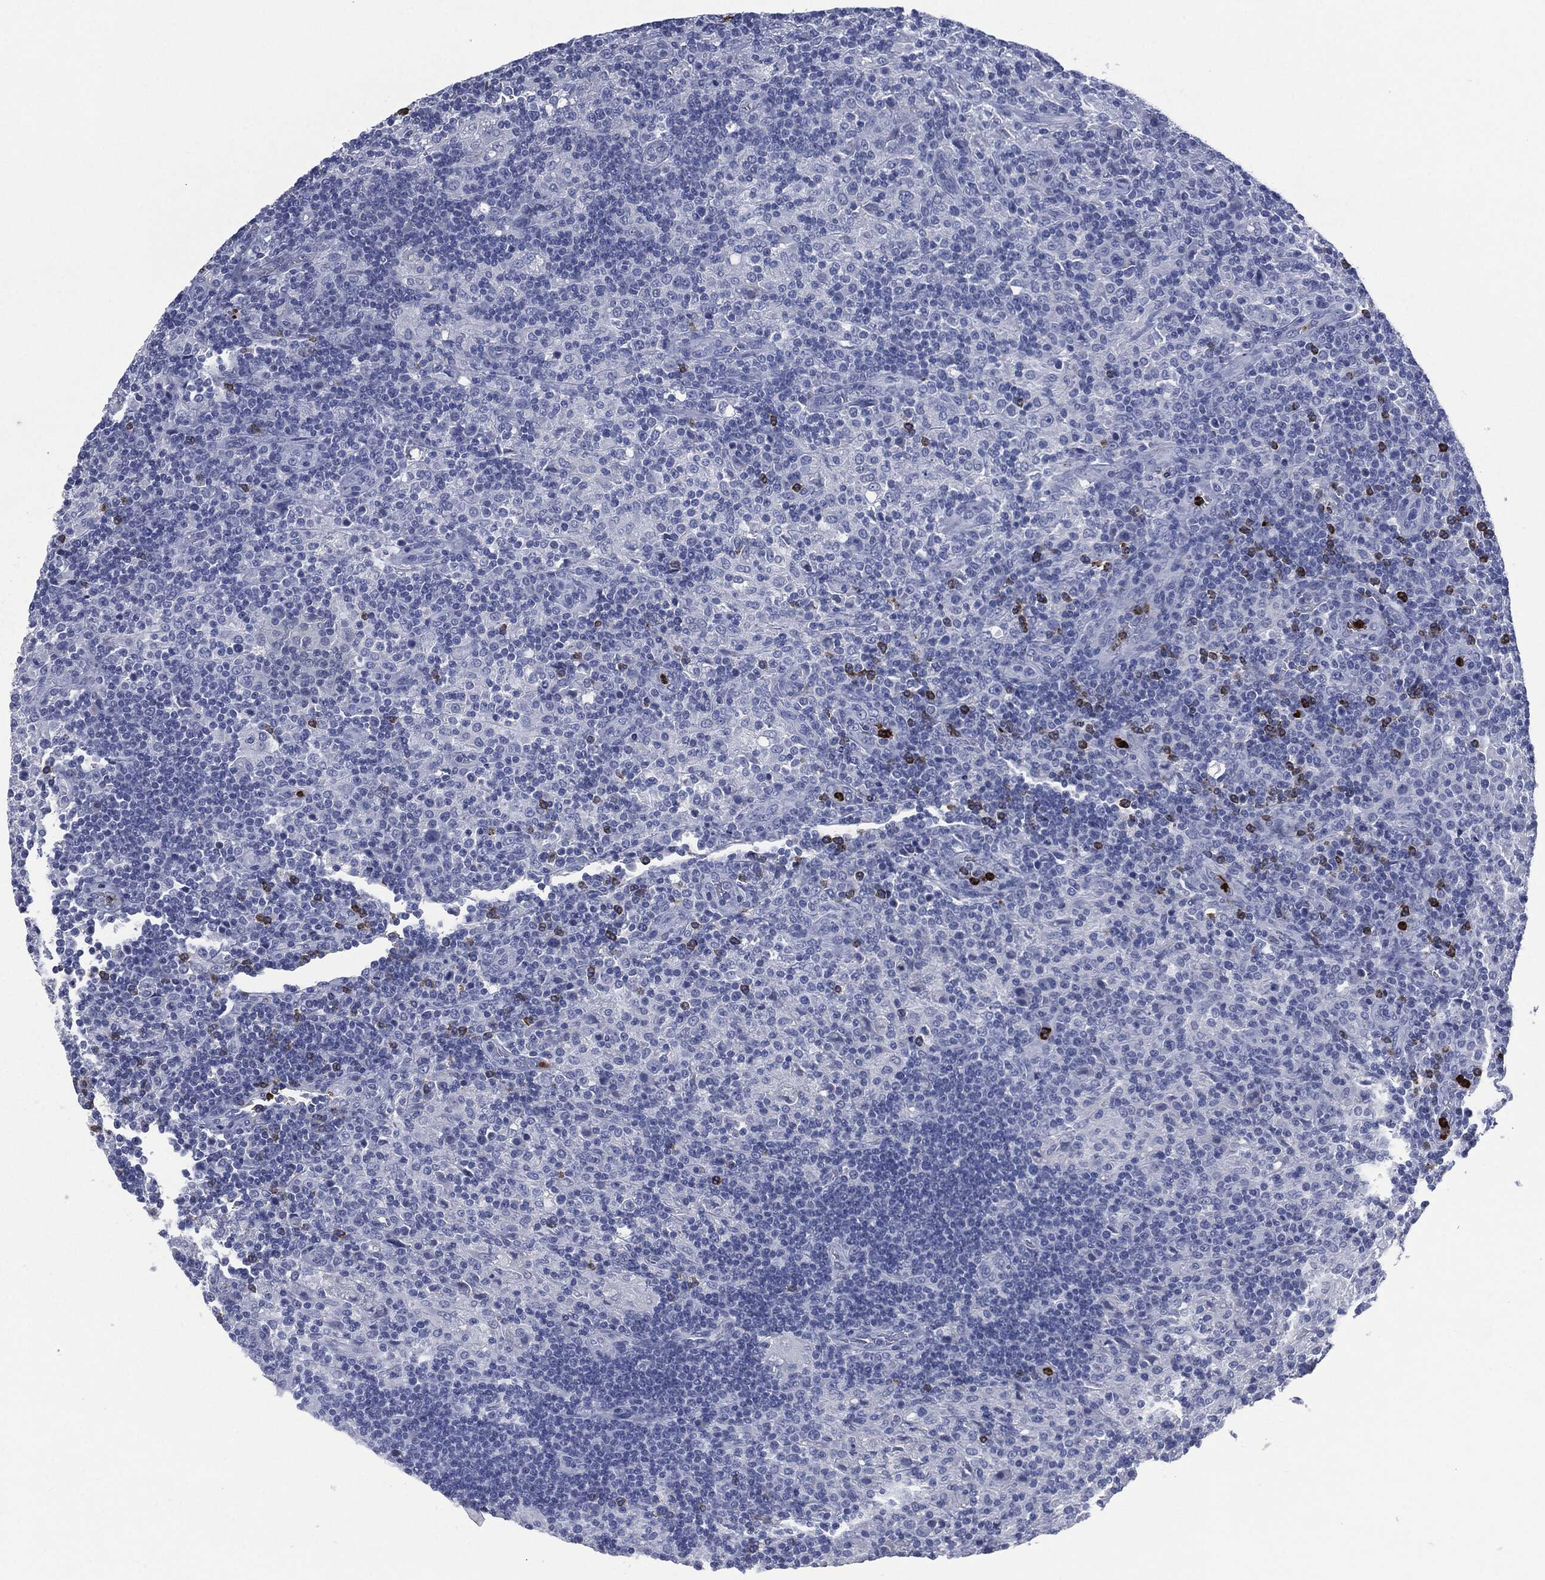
{"staining": {"intensity": "negative", "quantity": "none", "location": "none"}, "tissue": "lymphoma", "cell_type": "Tumor cells", "image_type": "cancer", "snomed": [{"axis": "morphology", "description": "Hodgkin's disease, NOS"}, {"axis": "topography", "description": "Lymph node"}], "caption": "IHC of human Hodgkin's disease reveals no positivity in tumor cells.", "gene": "CEACAM8", "patient": {"sex": "male", "age": 70}}